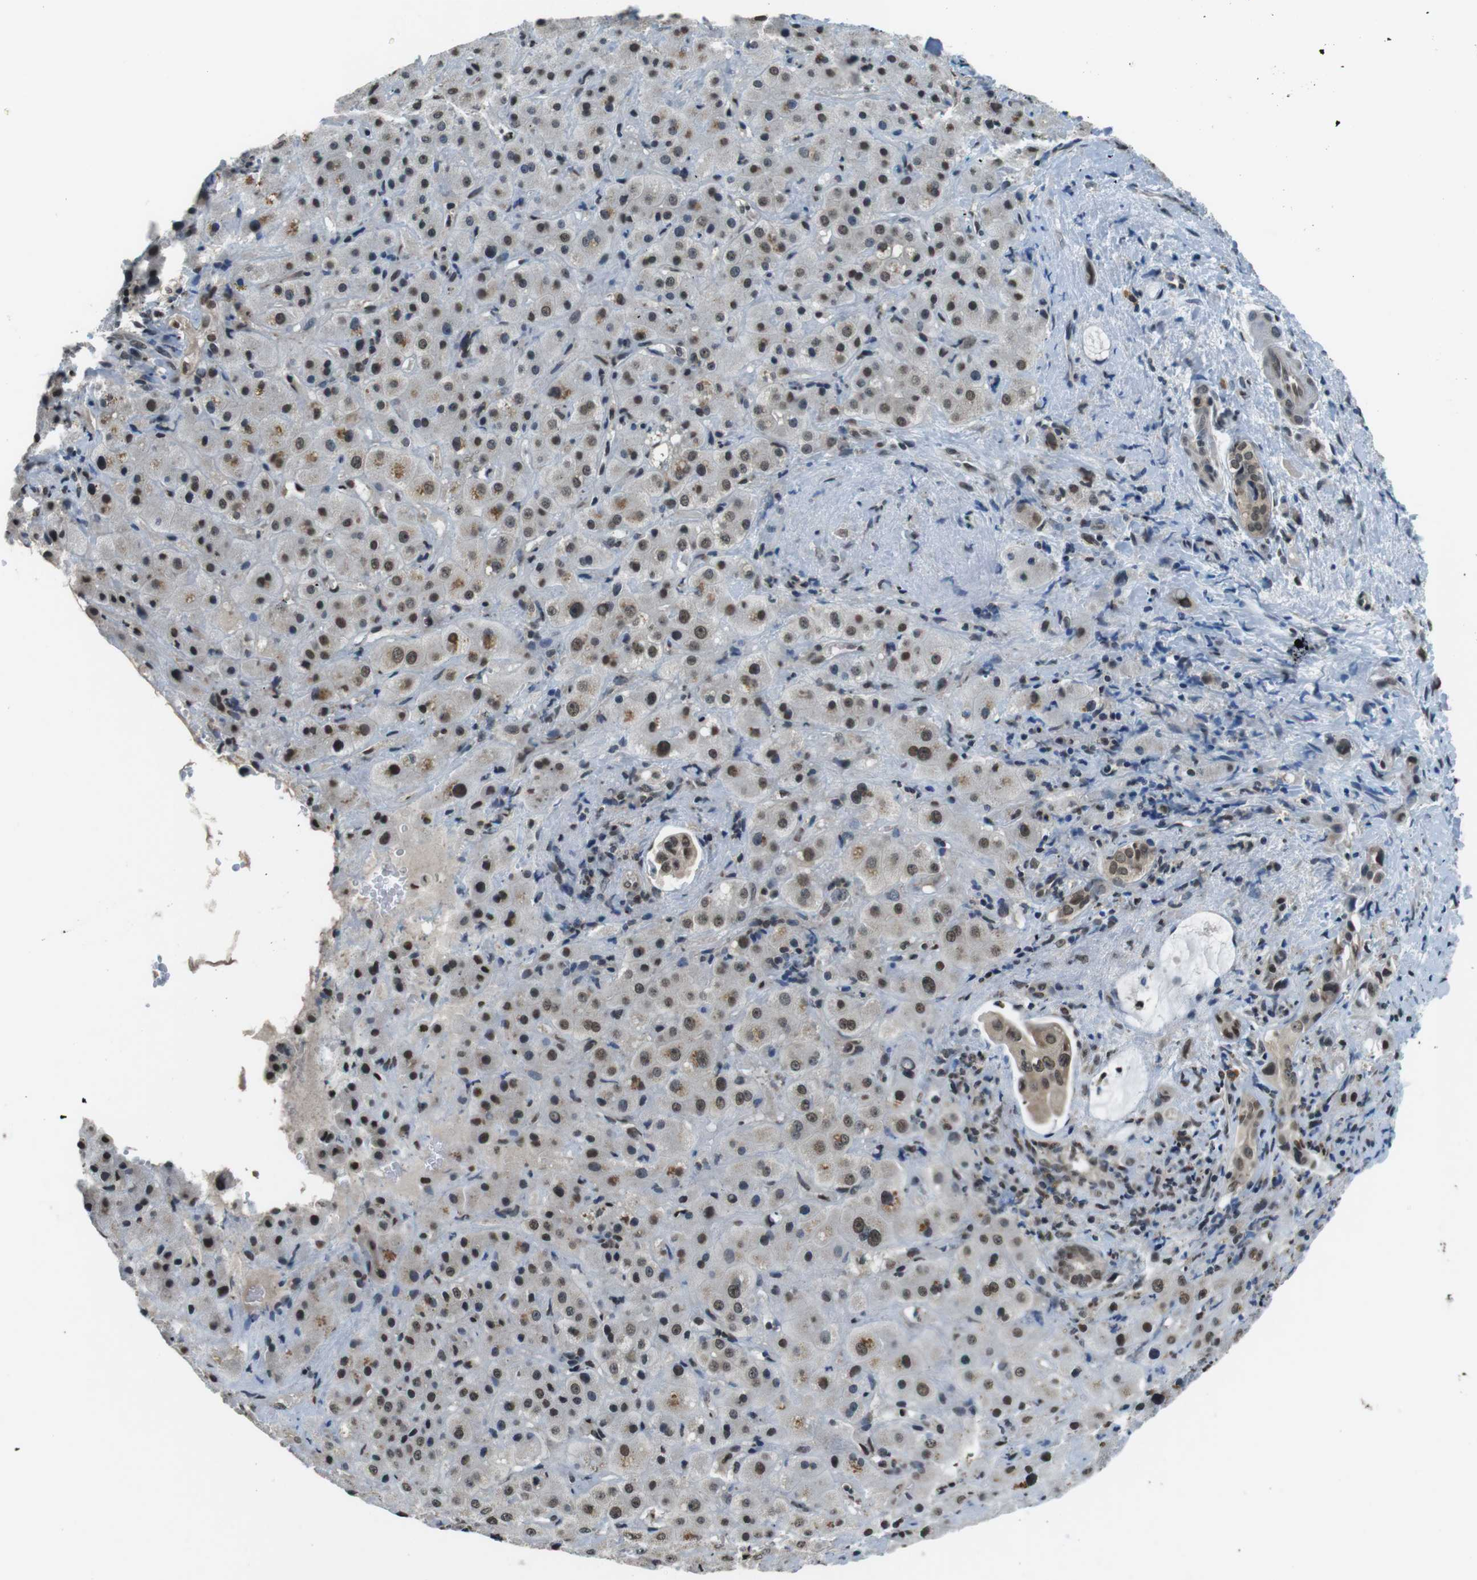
{"staining": {"intensity": "weak", "quantity": ">75%", "location": "cytoplasmic/membranous,nuclear"}, "tissue": "liver cancer", "cell_type": "Tumor cells", "image_type": "cancer", "snomed": [{"axis": "morphology", "description": "Cholangiocarcinoma"}, {"axis": "topography", "description": "Liver"}], "caption": "Weak cytoplasmic/membranous and nuclear positivity is present in about >75% of tumor cells in liver cancer.", "gene": "NEK4", "patient": {"sex": "female", "age": 65}}